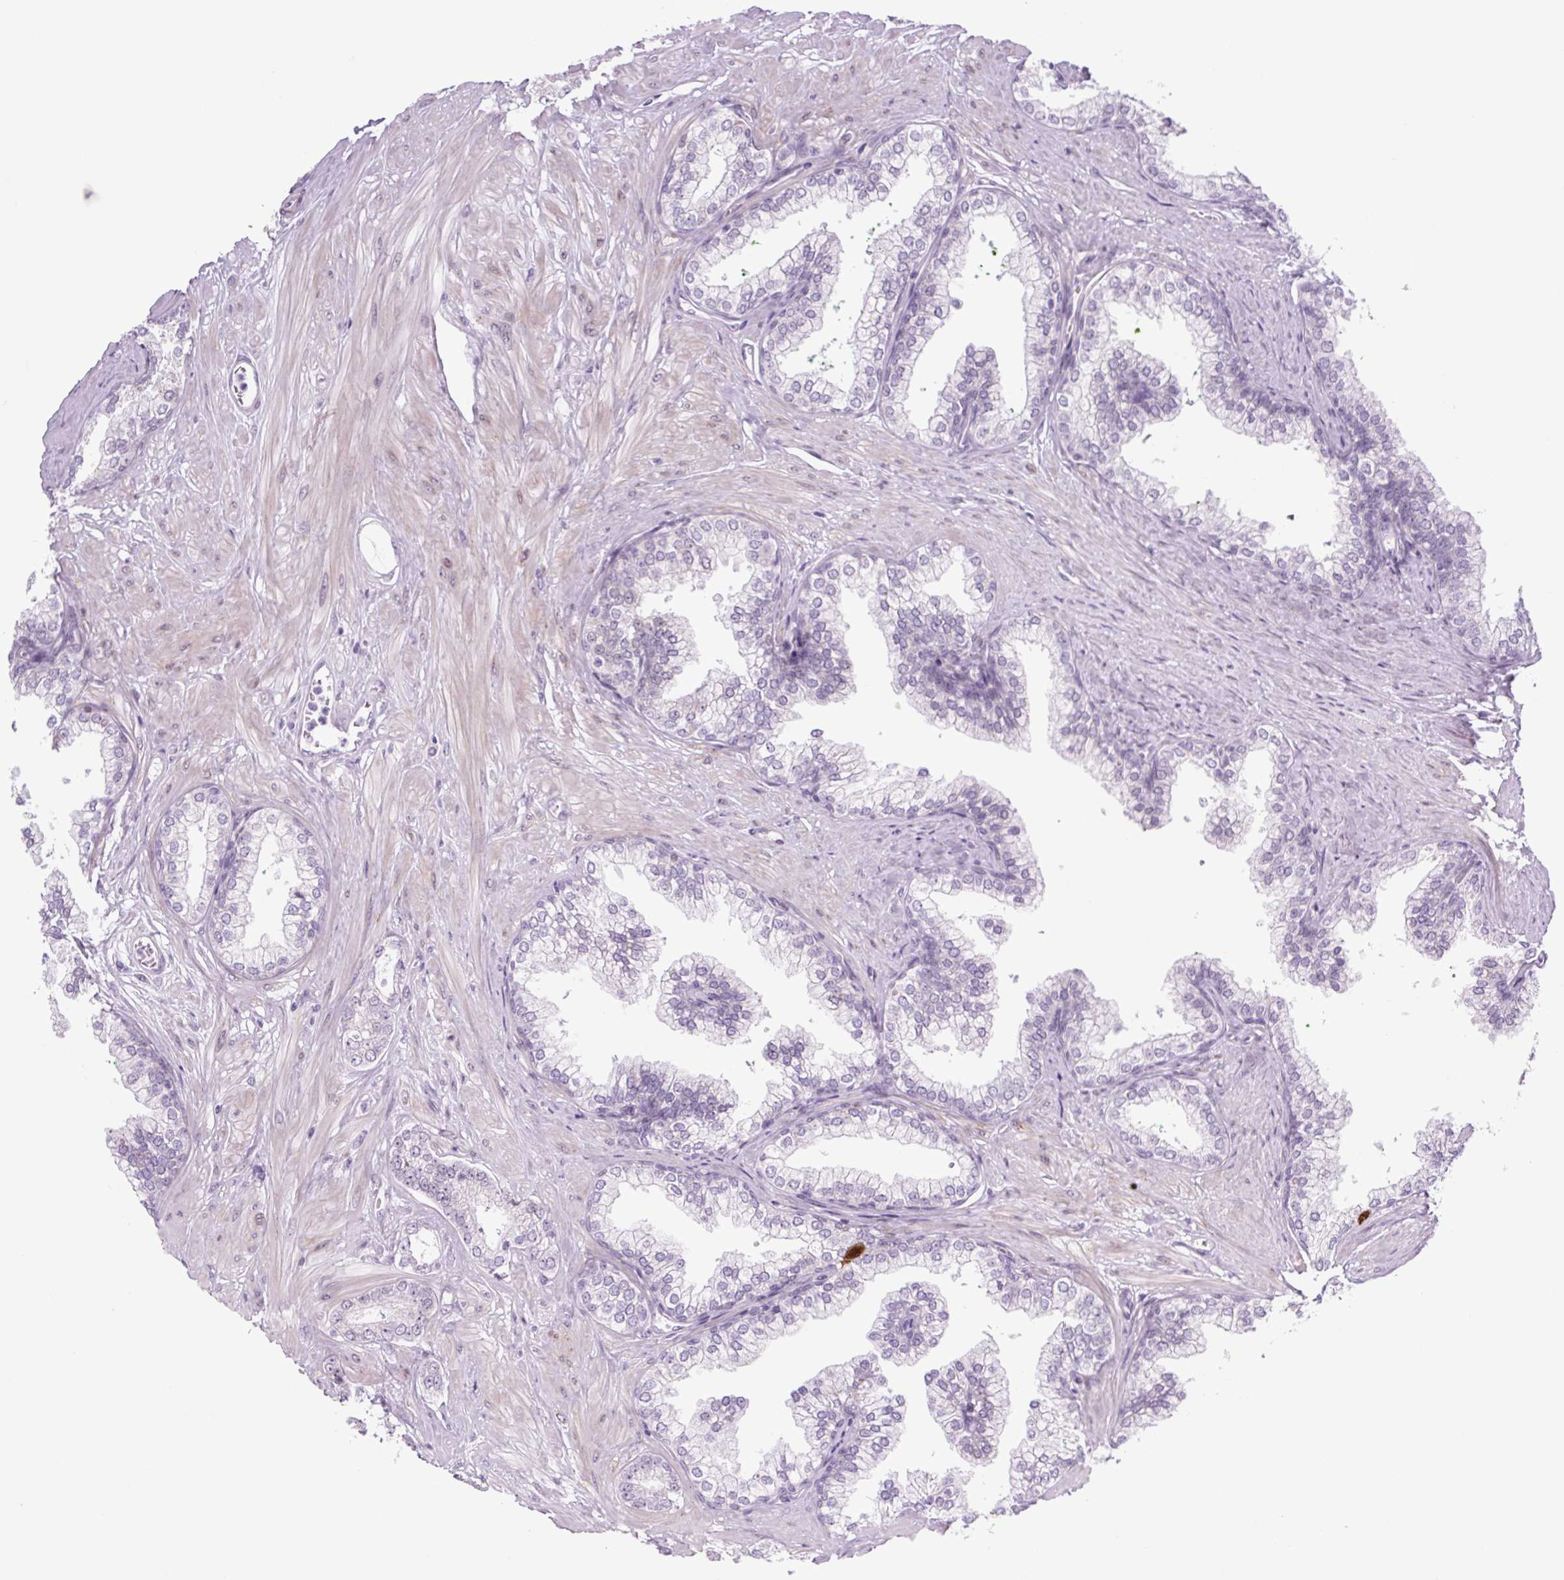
{"staining": {"intensity": "weak", "quantity": "<25%", "location": "nuclear"}, "tissue": "prostate cancer", "cell_type": "Tumor cells", "image_type": "cancer", "snomed": [{"axis": "morphology", "description": "Adenocarcinoma, Low grade"}, {"axis": "topography", "description": "Prostate"}], "caption": "This histopathology image is of prostate cancer stained with immunohistochemistry (IHC) to label a protein in brown with the nuclei are counter-stained blue. There is no expression in tumor cells.", "gene": "RRS1", "patient": {"sex": "male", "age": 60}}